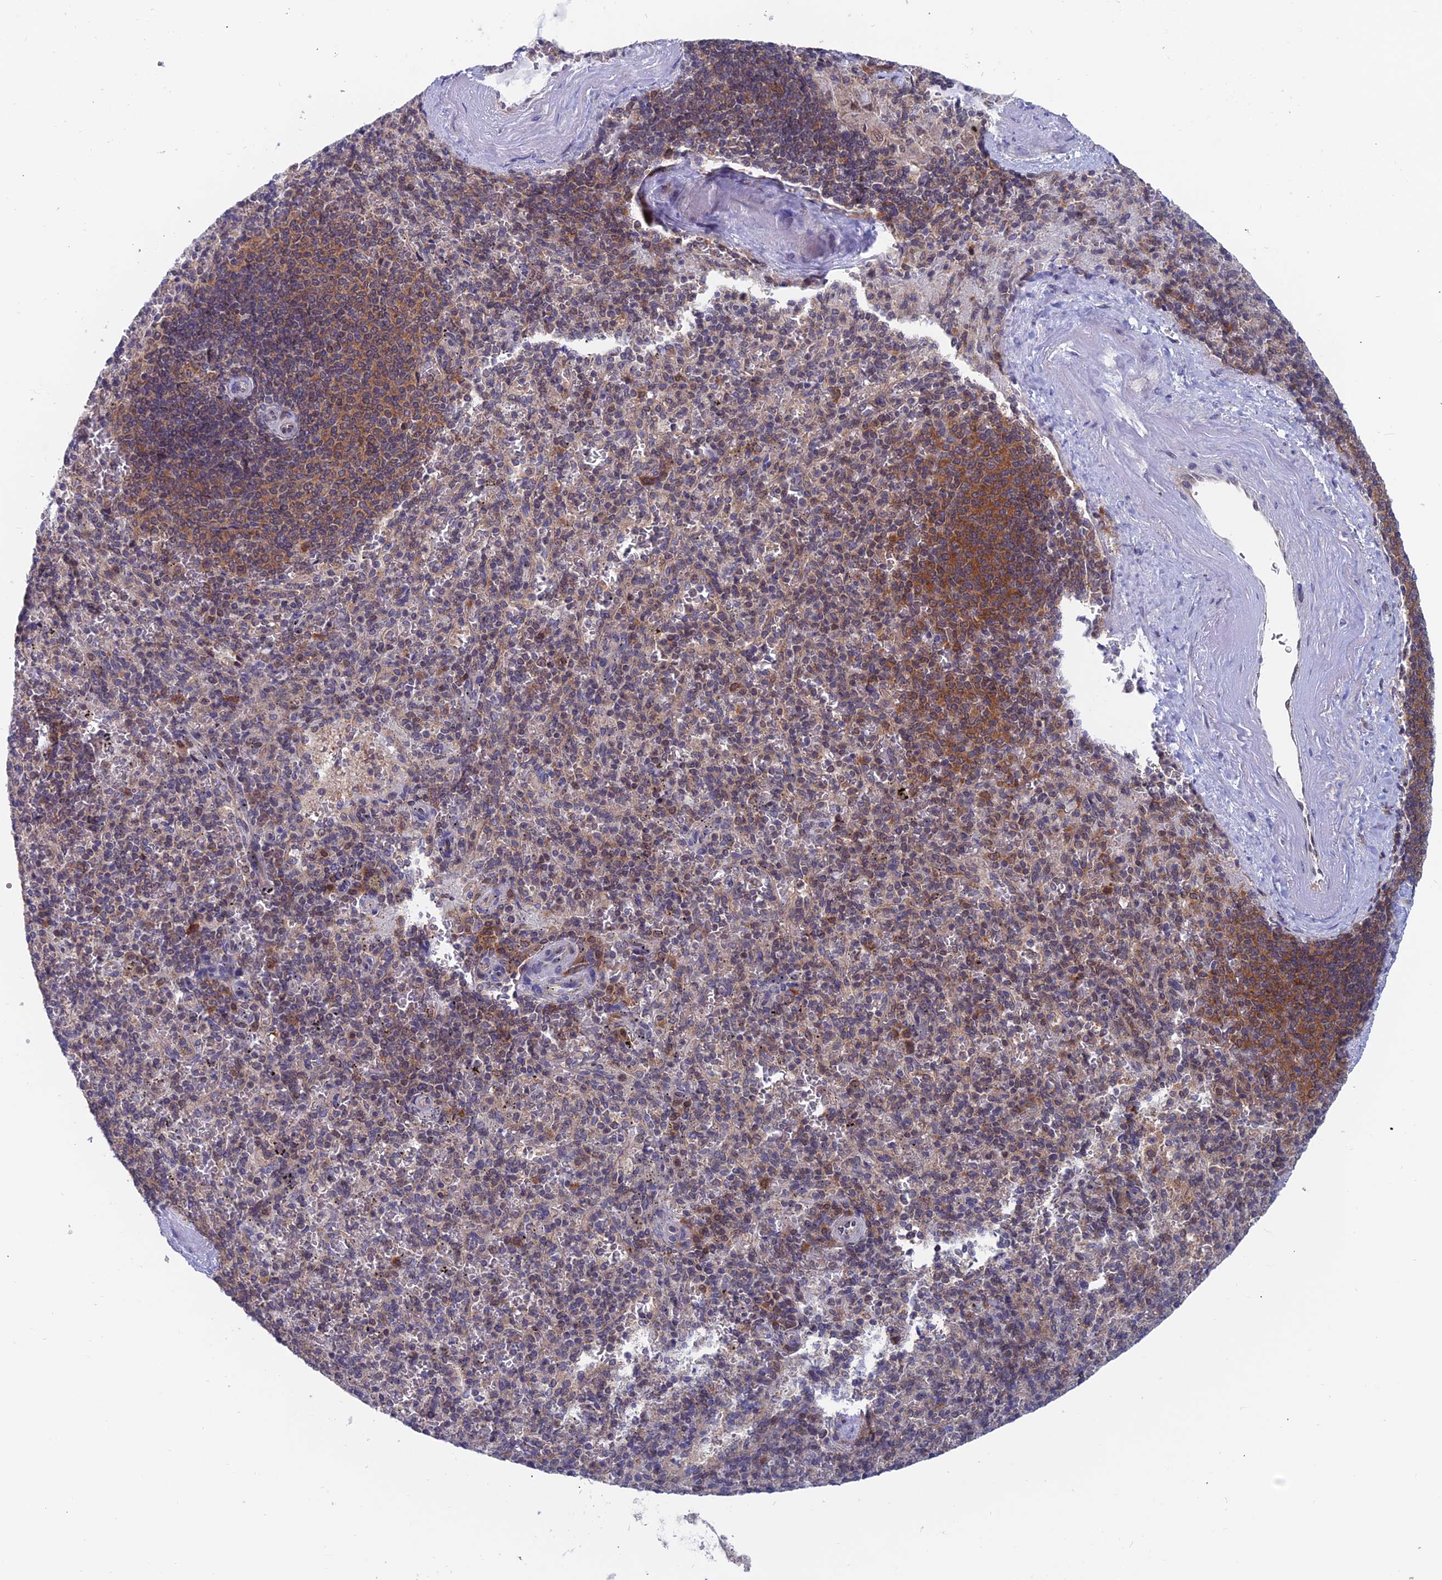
{"staining": {"intensity": "moderate", "quantity": "<25%", "location": "cytoplasmic/membranous"}, "tissue": "spleen", "cell_type": "Cells in red pulp", "image_type": "normal", "snomed": [{"axis": "morphology", "description": "Normal tissue, NOS"}, {"axis": "topography", "description": "Spleen"}], "caption": "Moderate cytoplasmic/membranous expression is seen in about <25% of cells in red pulp in benign spleen. (Stains: DAB (3,3'-diaminobenzidine) in brown, nuclei in blue, Microscopy: brightfield microscopy at high magnification).", "gene": "IGBP1", "patient": {"sex": "male", "age": 82}}